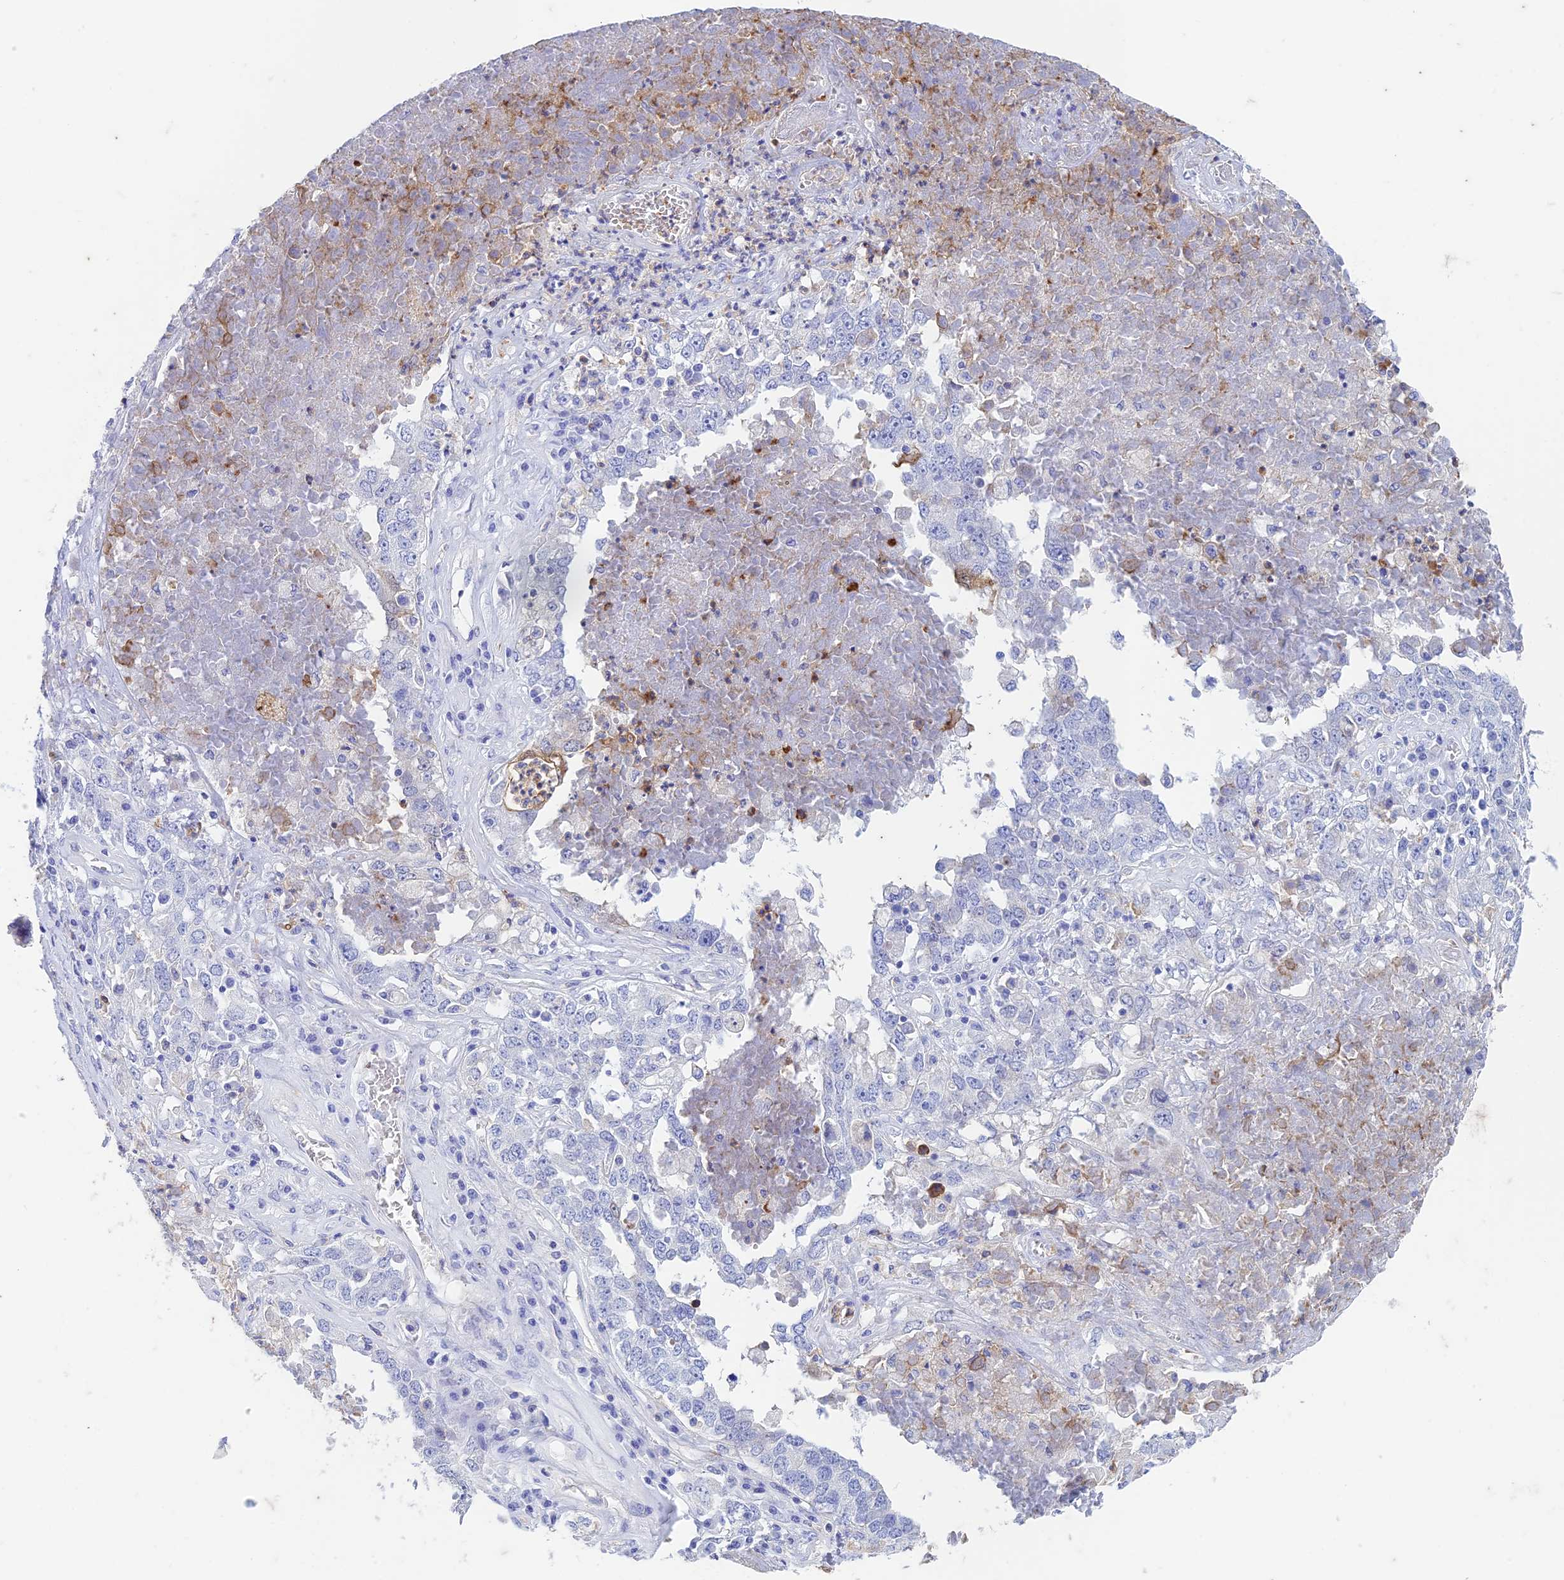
{"staining": {"intensity": "moderate", "quantity": "<25%", "location": "cytoplasmic/membranous"}, "tissue": "ovarian cancer", "cell_type": "Tumor cells", "image_type": "cancer", "snomed": [{"axis": "morphology", "description": "Carcinoma, endometroid"}, {"axis": "topography", "description": "Ovary"}], "caption": "A histopathology image of human endometroid carcinoma (ovarian) stained for a protein exhibits moderate cytoplasmic/membranous brown staining in tumor cells.", "gene": "FGF7", "patient": {"sex": "female", "age": 62}}